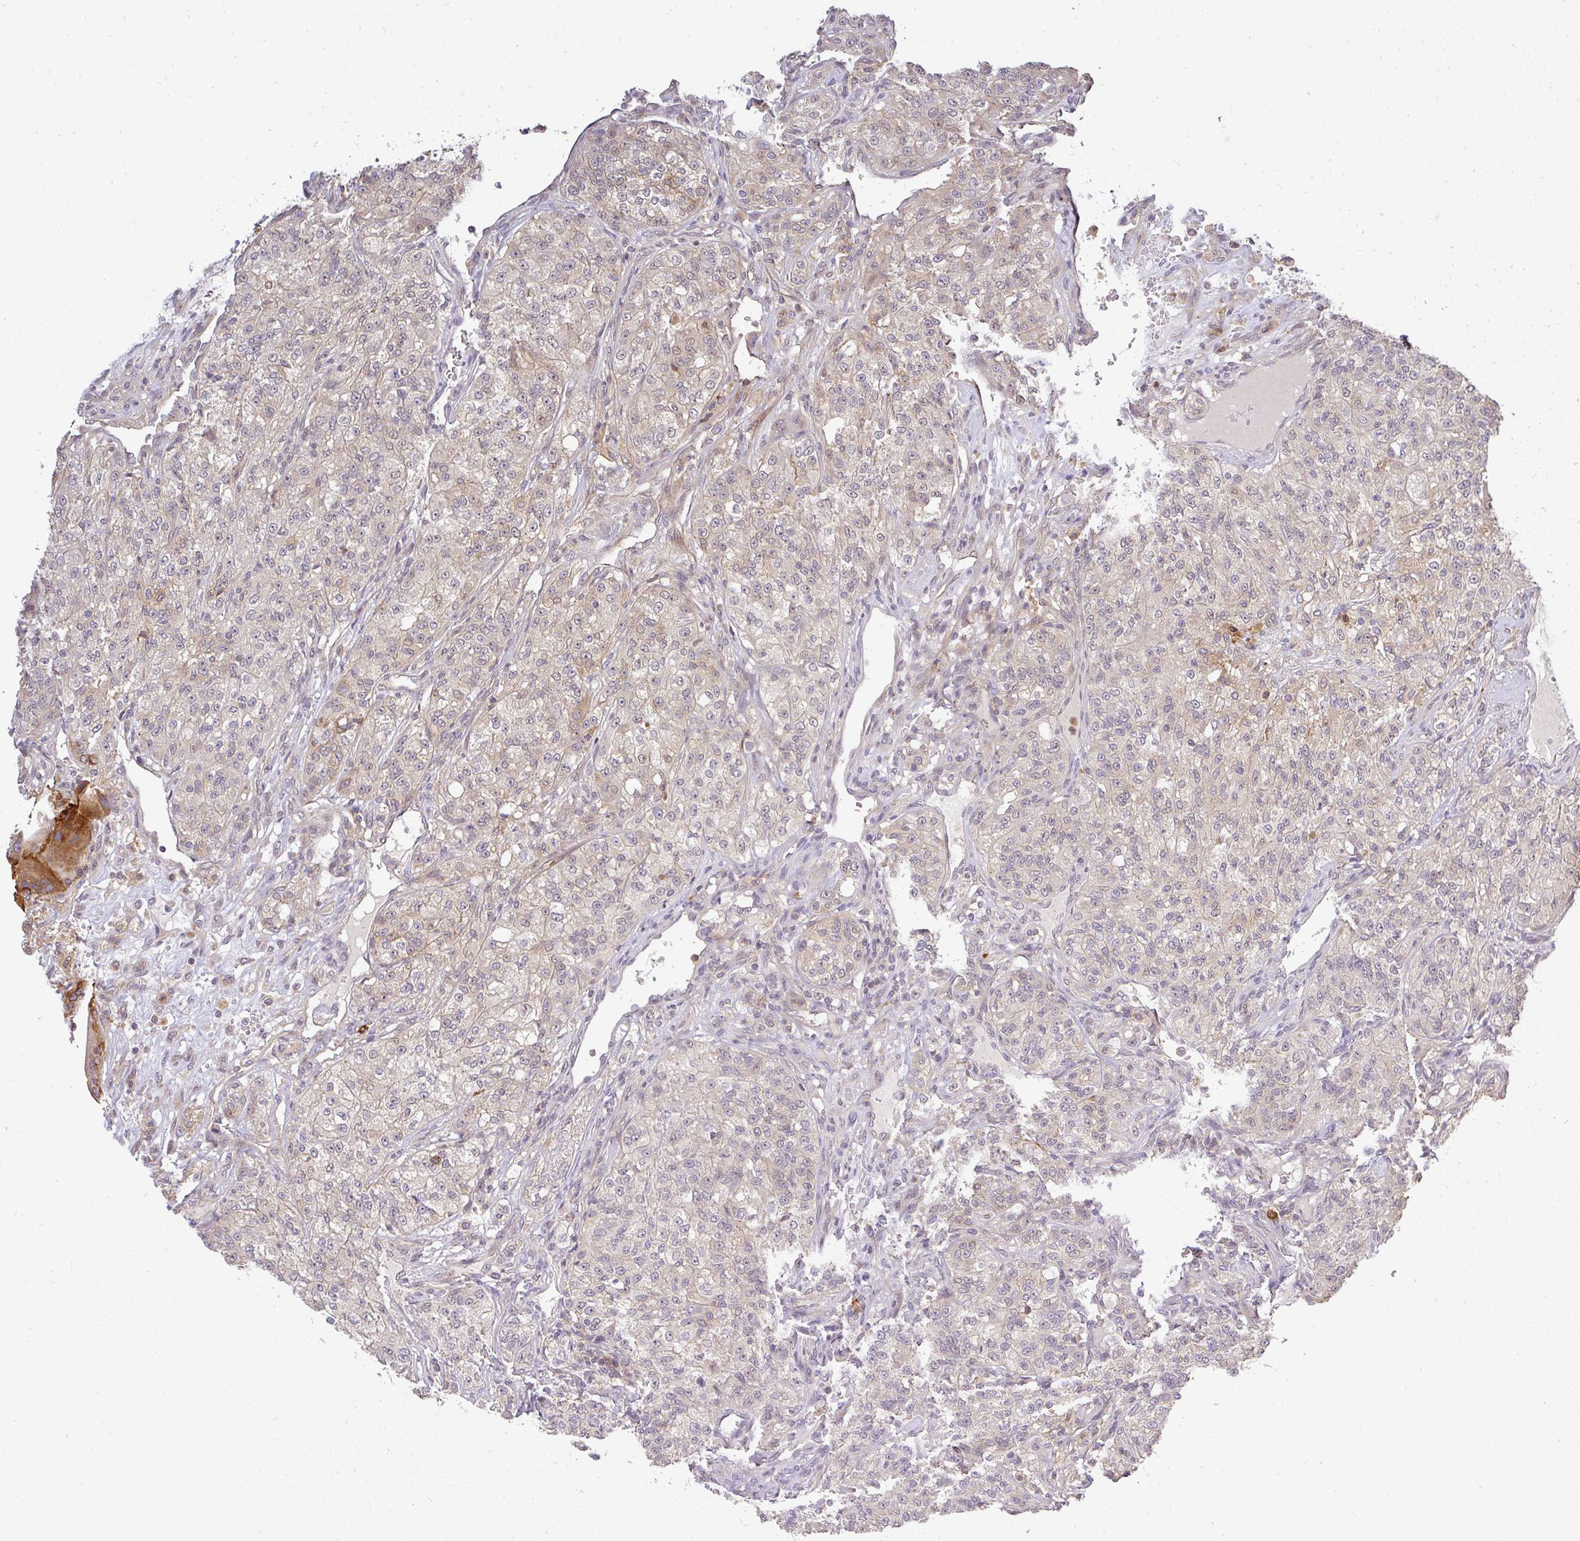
{"staining": {"intensity": "negative", "quantity": "none", "location": "none"}, "tissue": "renal cancer", "cell_type": "Tumor cells", "image_type": "cancer", "snomed": [{"axis": "morphology", "description": "Adenocarcinoma, NOS"}, {"axis": "topography", "description": "Kidney"}], "caption": "Tumor cells show no significant positivity in adenocarcinoma (renal).", "gene": "FAM153A", "patient": {"sex": "female", "age": 63}}